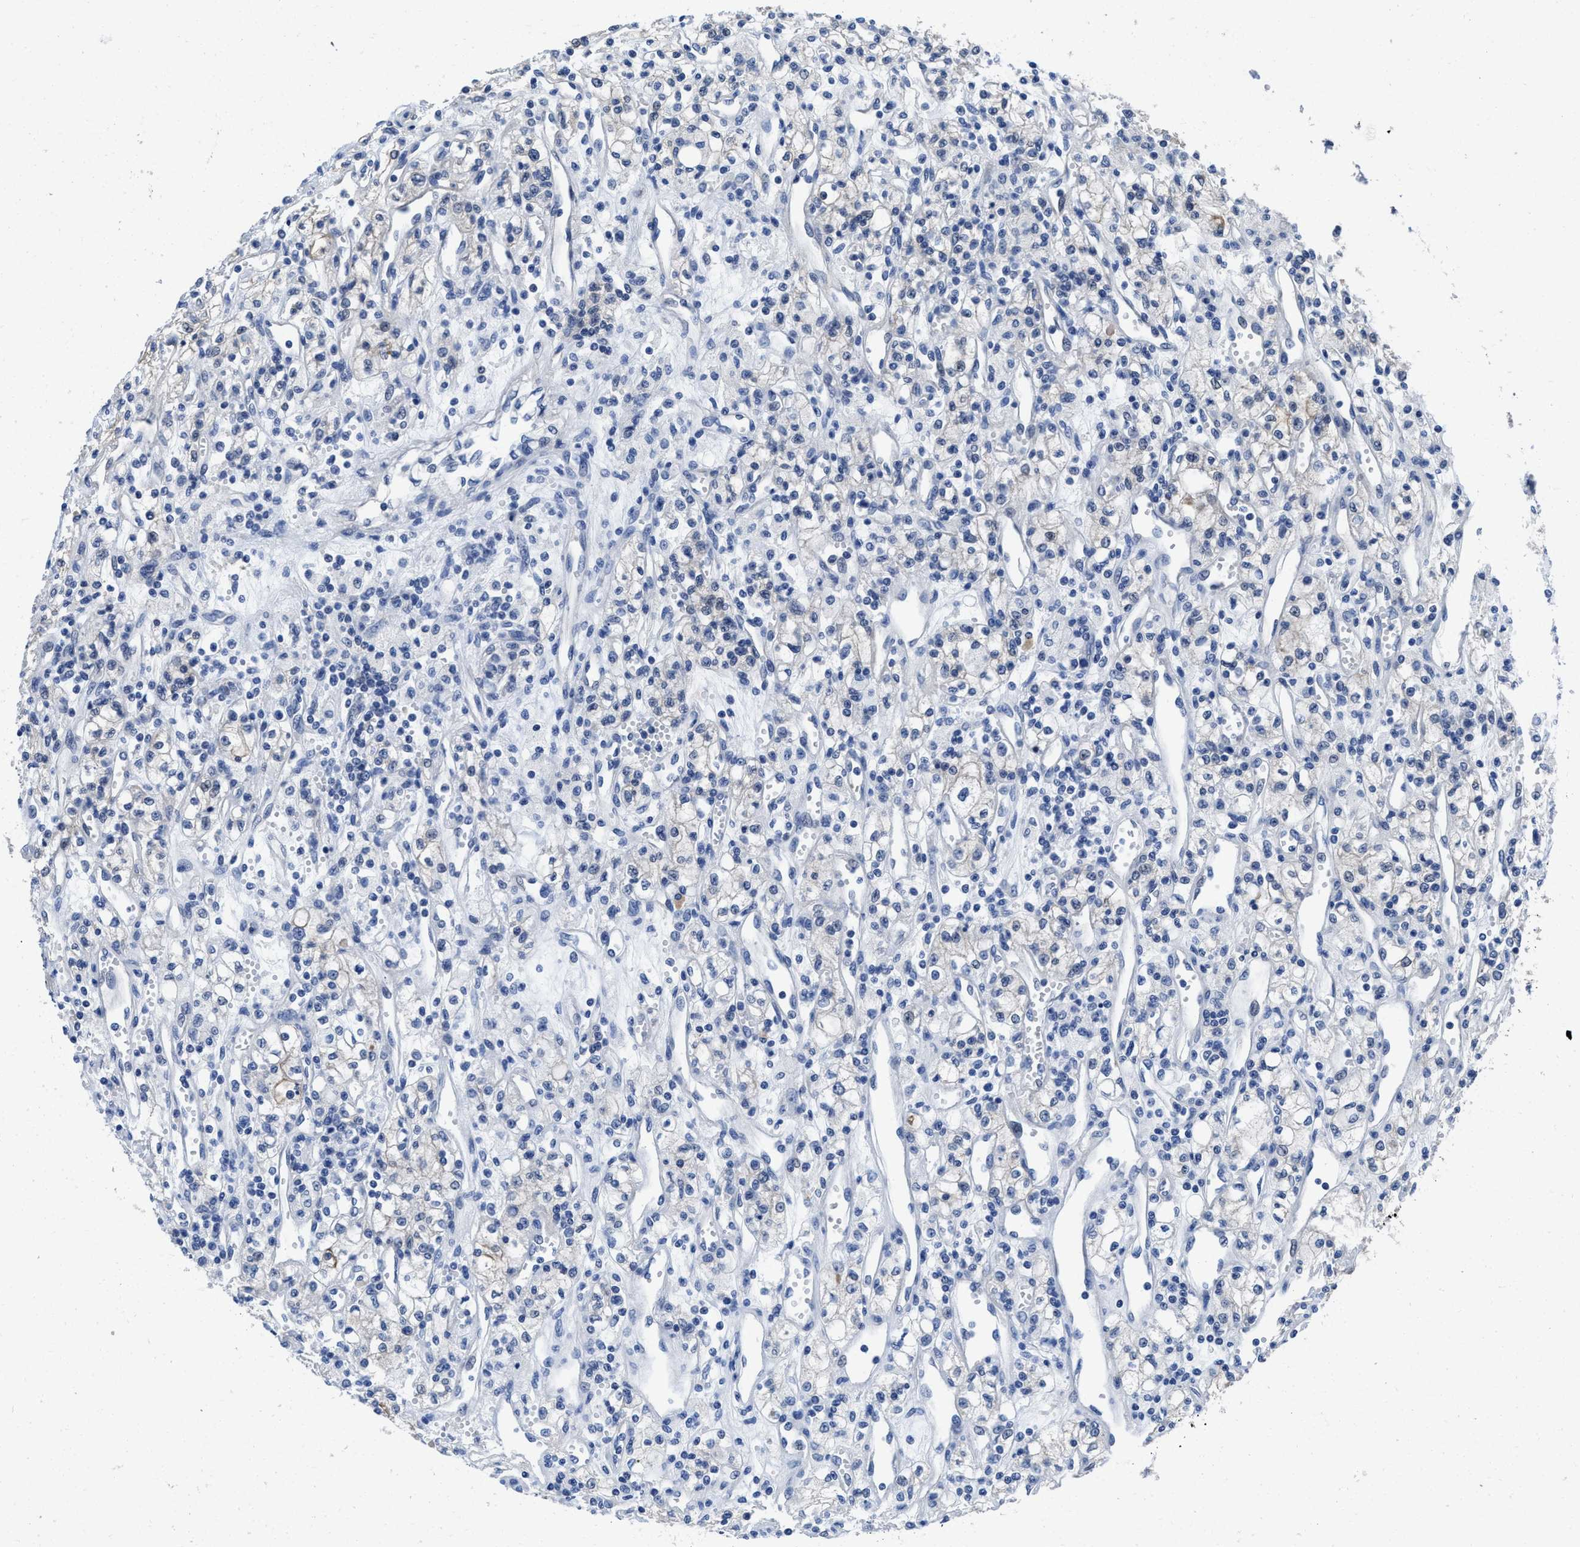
{"staining": {"intensity": "negative", "quantity": "none", "location": "none"}, "tissue": "renal cancer", "cell_type": "Tumor cells", "image_type": "cancer", "snomed": [{"axis": "morphology", "description": "Adenocarcinoma, NOS"}, {"axis": "topography", "description": "Kidney"}], "caption": "A high-resolution histopathology image shows IHC staining of renal adenocarcinoma, which reveals no significant positivity in tumor cells. (DAB (3,3'-diaminobenzidine) IHC, high magnification).", "gene": "HOOK1", "patient": {"sex": "male", "age": 59}}